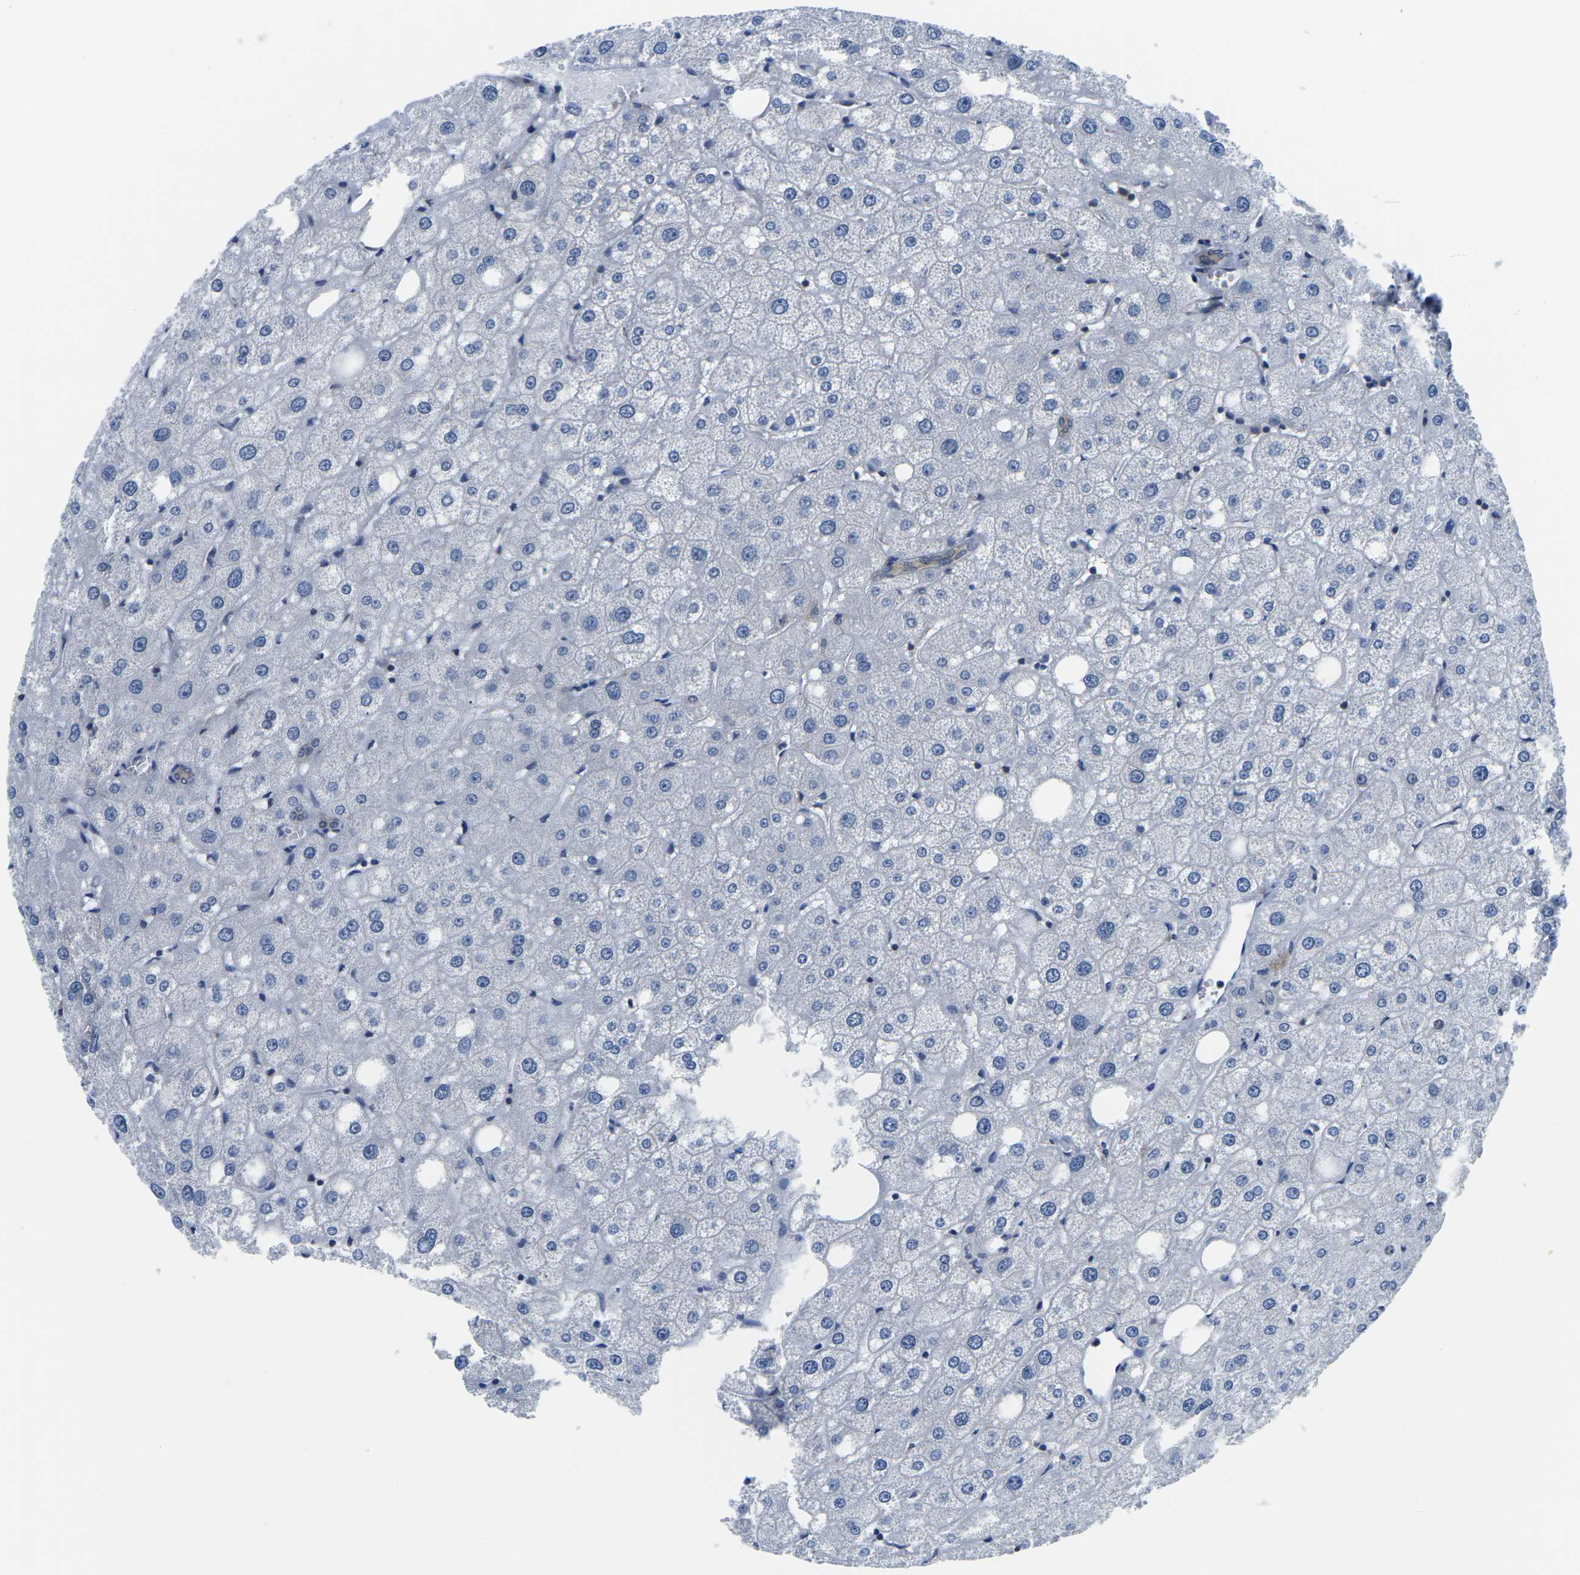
{"staining": {"intensity": "weak", "quantity": "25%-75%", "location": "cytoplasmic/membranous"}, "tissue": "liver", "cell_type": "Cholangiocytes", "image_type": "normal", "snomed": [{"axis": "morphology", "description": "Normal tissue, NOS"}, {"axis": "topography", "description": "Liver"}], "caption": "A micrograph showing weak cytoplasmic/membranous expression in about 25%-75% of cholangiocytes in normal liver, as visualized by brown immunohistochemical staining.", "gene": "GSK3B", "patient": {"sex": "male", "age": 73}}